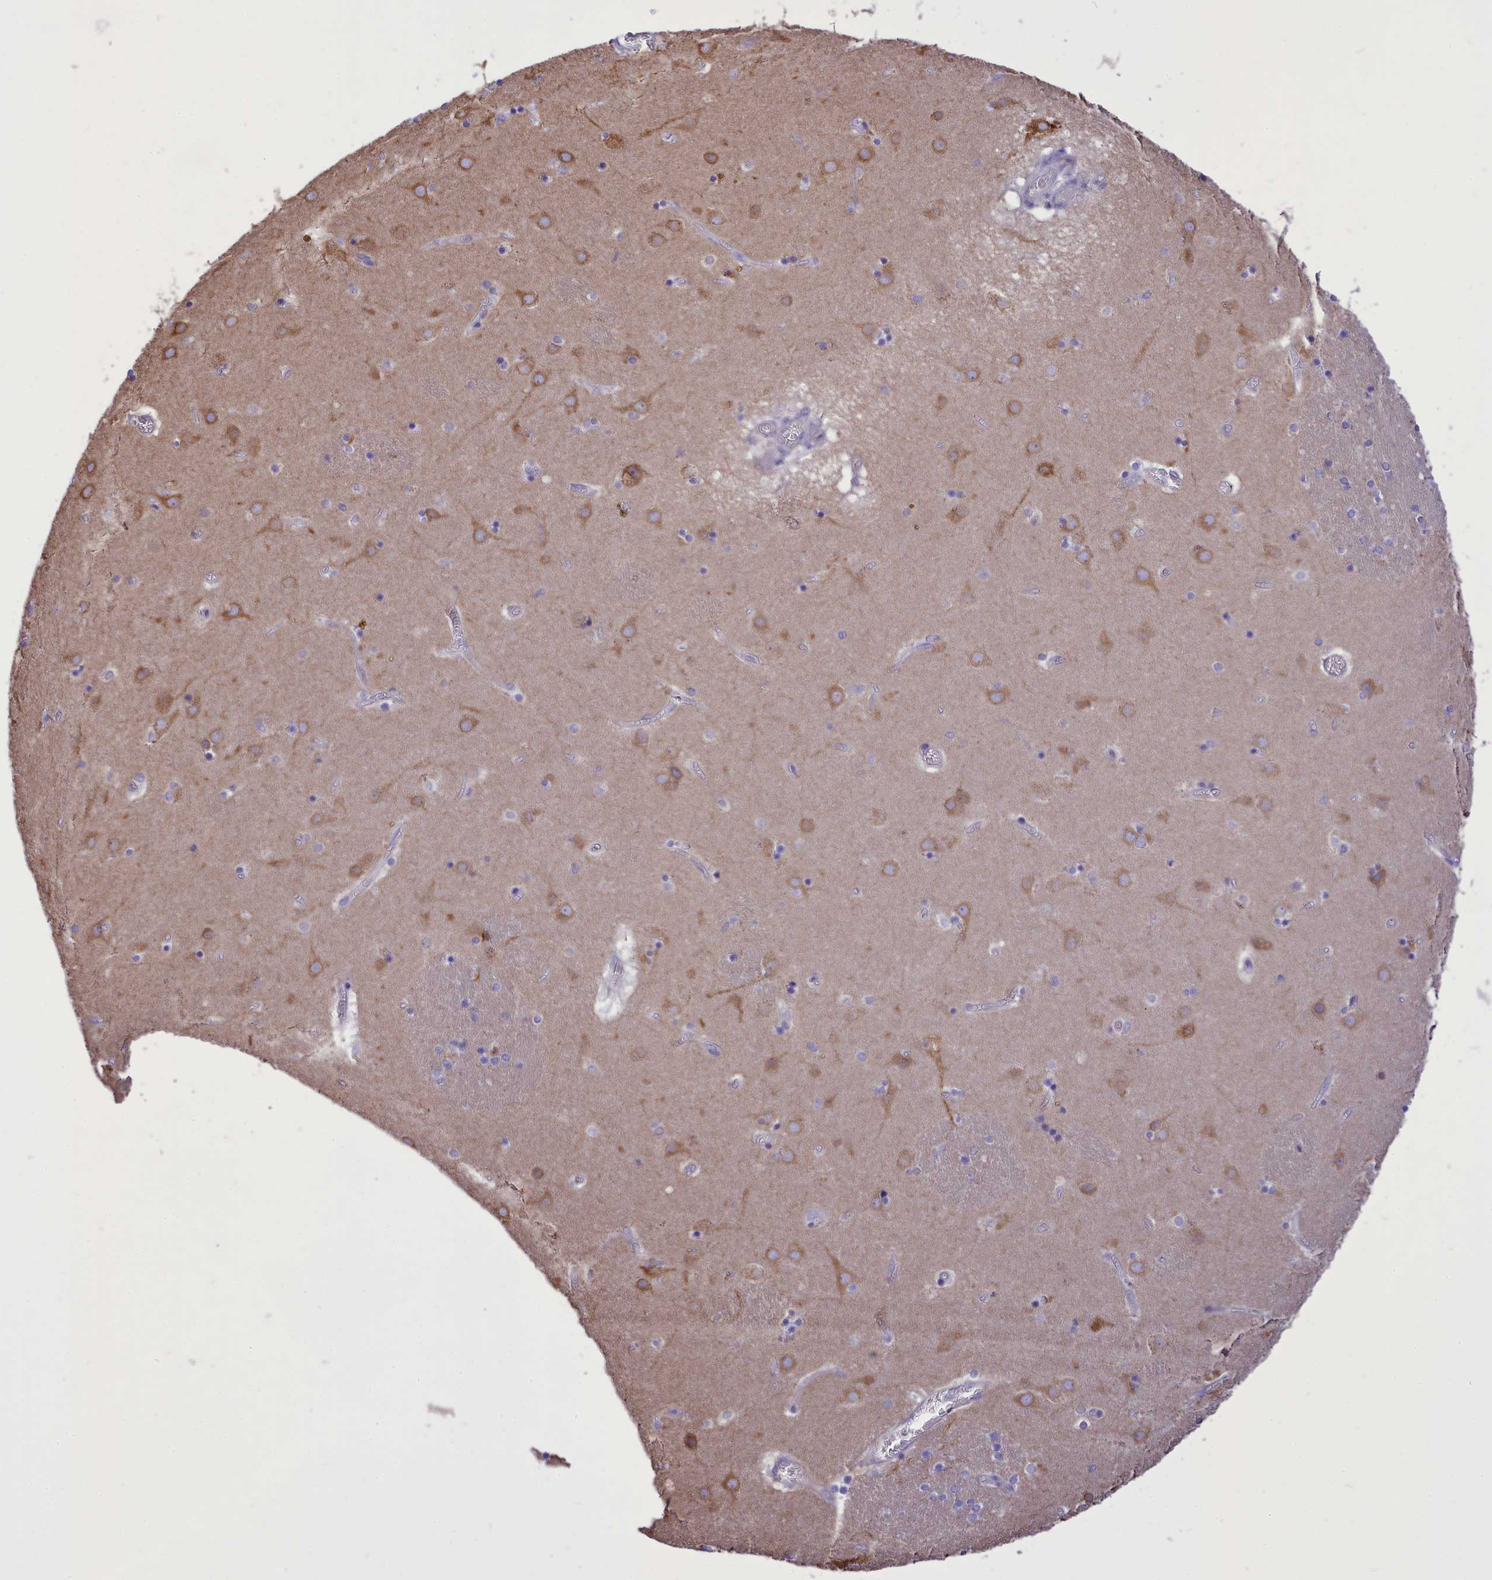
{"staining": {"intensity": "moderate", "quantity": "<25%", "location": "cytoplasmic/membranous"}, "tissue": "caudate", "cell_type": "Glial cells", "image_type": "normal", "snomed": [{"axis": "morphology", "description": "Normal tissue, NOS"}, {"axis": "topography", "description": "Lateral ventricle wall"}], "caption": "A low amount of moderate cytoplasmic/membranous positivity is present in approximately <25% of glial cells in unremarkable caudate. (Stains: DAB in brown, nuclei in blue, Microscopy: brightfield microscopy at high magnification).", "gene": "DCAF16", "patient": {"sex": "male", "age": 70}}